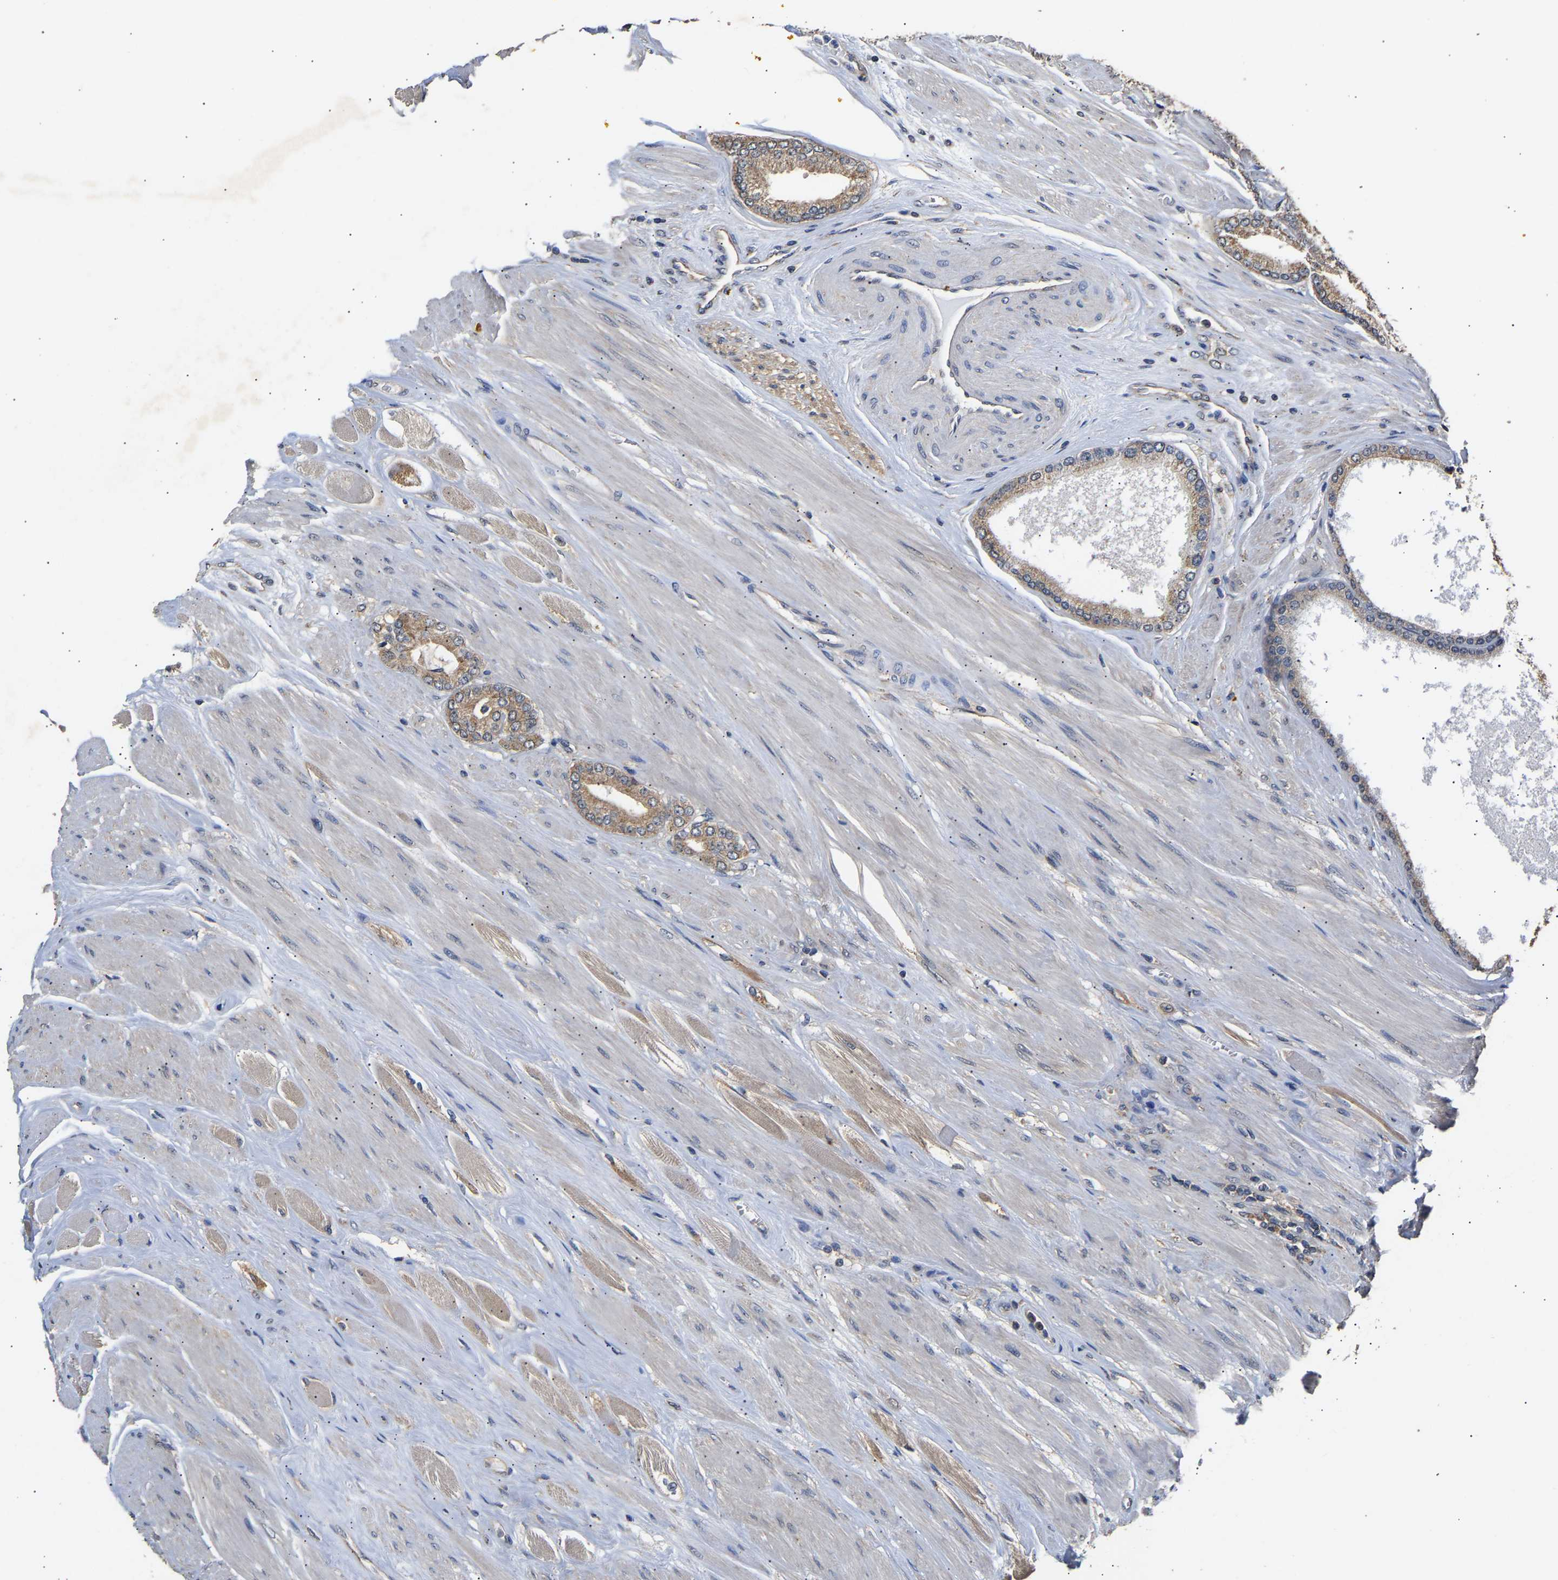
{"staining": {"intensity": "moderate", "quantity": ">75%", "location": "cytoplasmic/membranous"}, "tissue": "prostate cancer", "cell_type": "Tumor cells", "image_type": "cancer", "snomed": [{"axis": "morphology", "description": "Adenocarcinoma, High grade"}, {"axis": "topography", "description": "Prostate"}], "caption": "DAB immunohistochemical staining of prostate cancer (high-grade adenocarcinoma) reveals moderate cytoplasmic/membranous protein positivity in approximately >75% of tumor cells.", "gene": "ZNF26", "patient": {"sex": "male", "age": 61}}